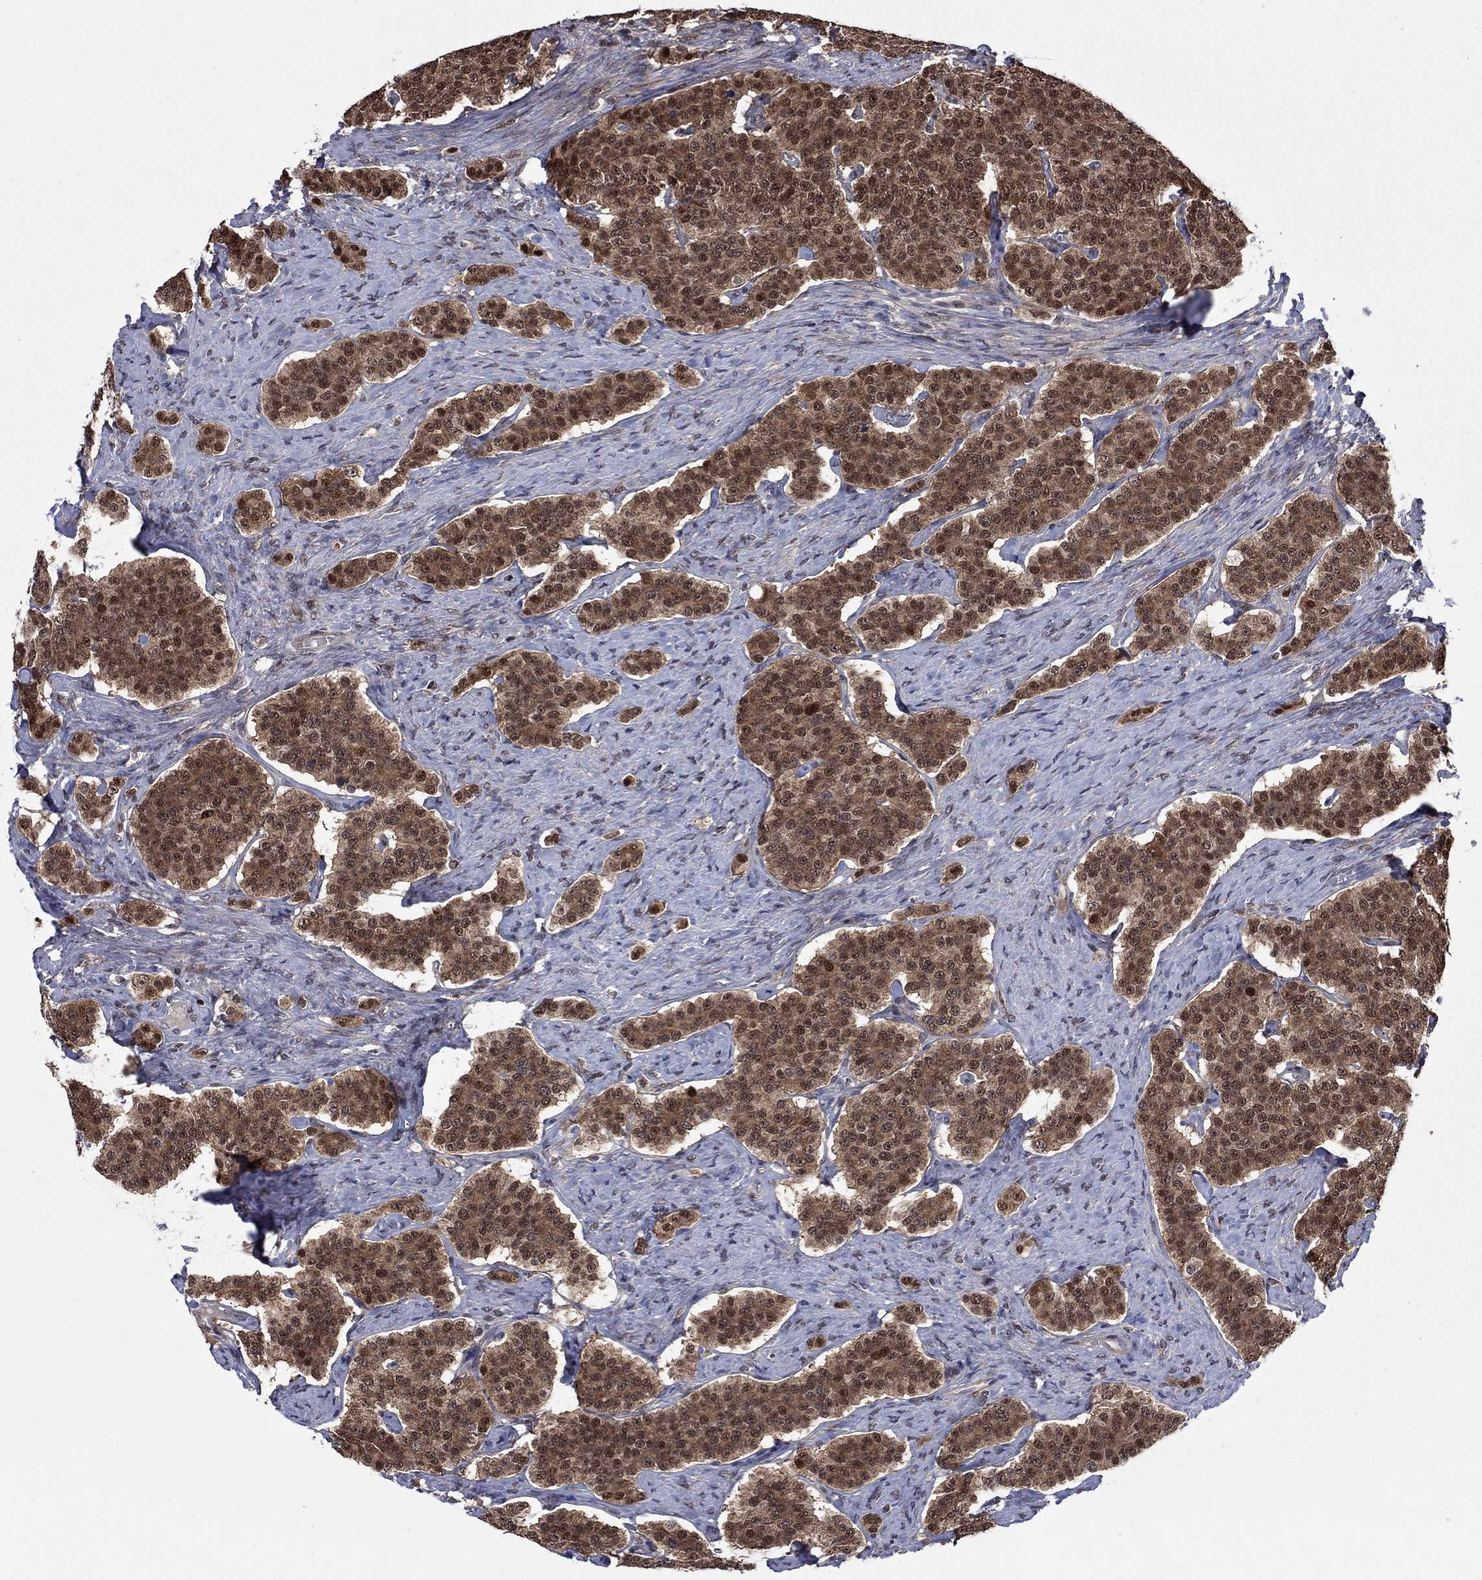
{"staining": {"intensity": "moderate", "quantity": ">75%", "location": "cytoplasmic/membranous,nuclear"}, "tissue": "carcinoid", "cell_type": "Tumor cells", "image_type": "cancer", "snomed": [{"axis": "morphology", "description": "Carcinoid, malignant, NOS"}, {"axis": "topography", "description": "Small intestine"}], "caption": "A high-resolution photomicrograph shows immunohistochemistry (IHC) staining of carcinoid, which demonstrates moderate cytoplasmic/membranous and nuclear positivity in approximately >75% of tumor cells.", "gene": "IAH1", "patient": {"sex": "female", "age": 58}}